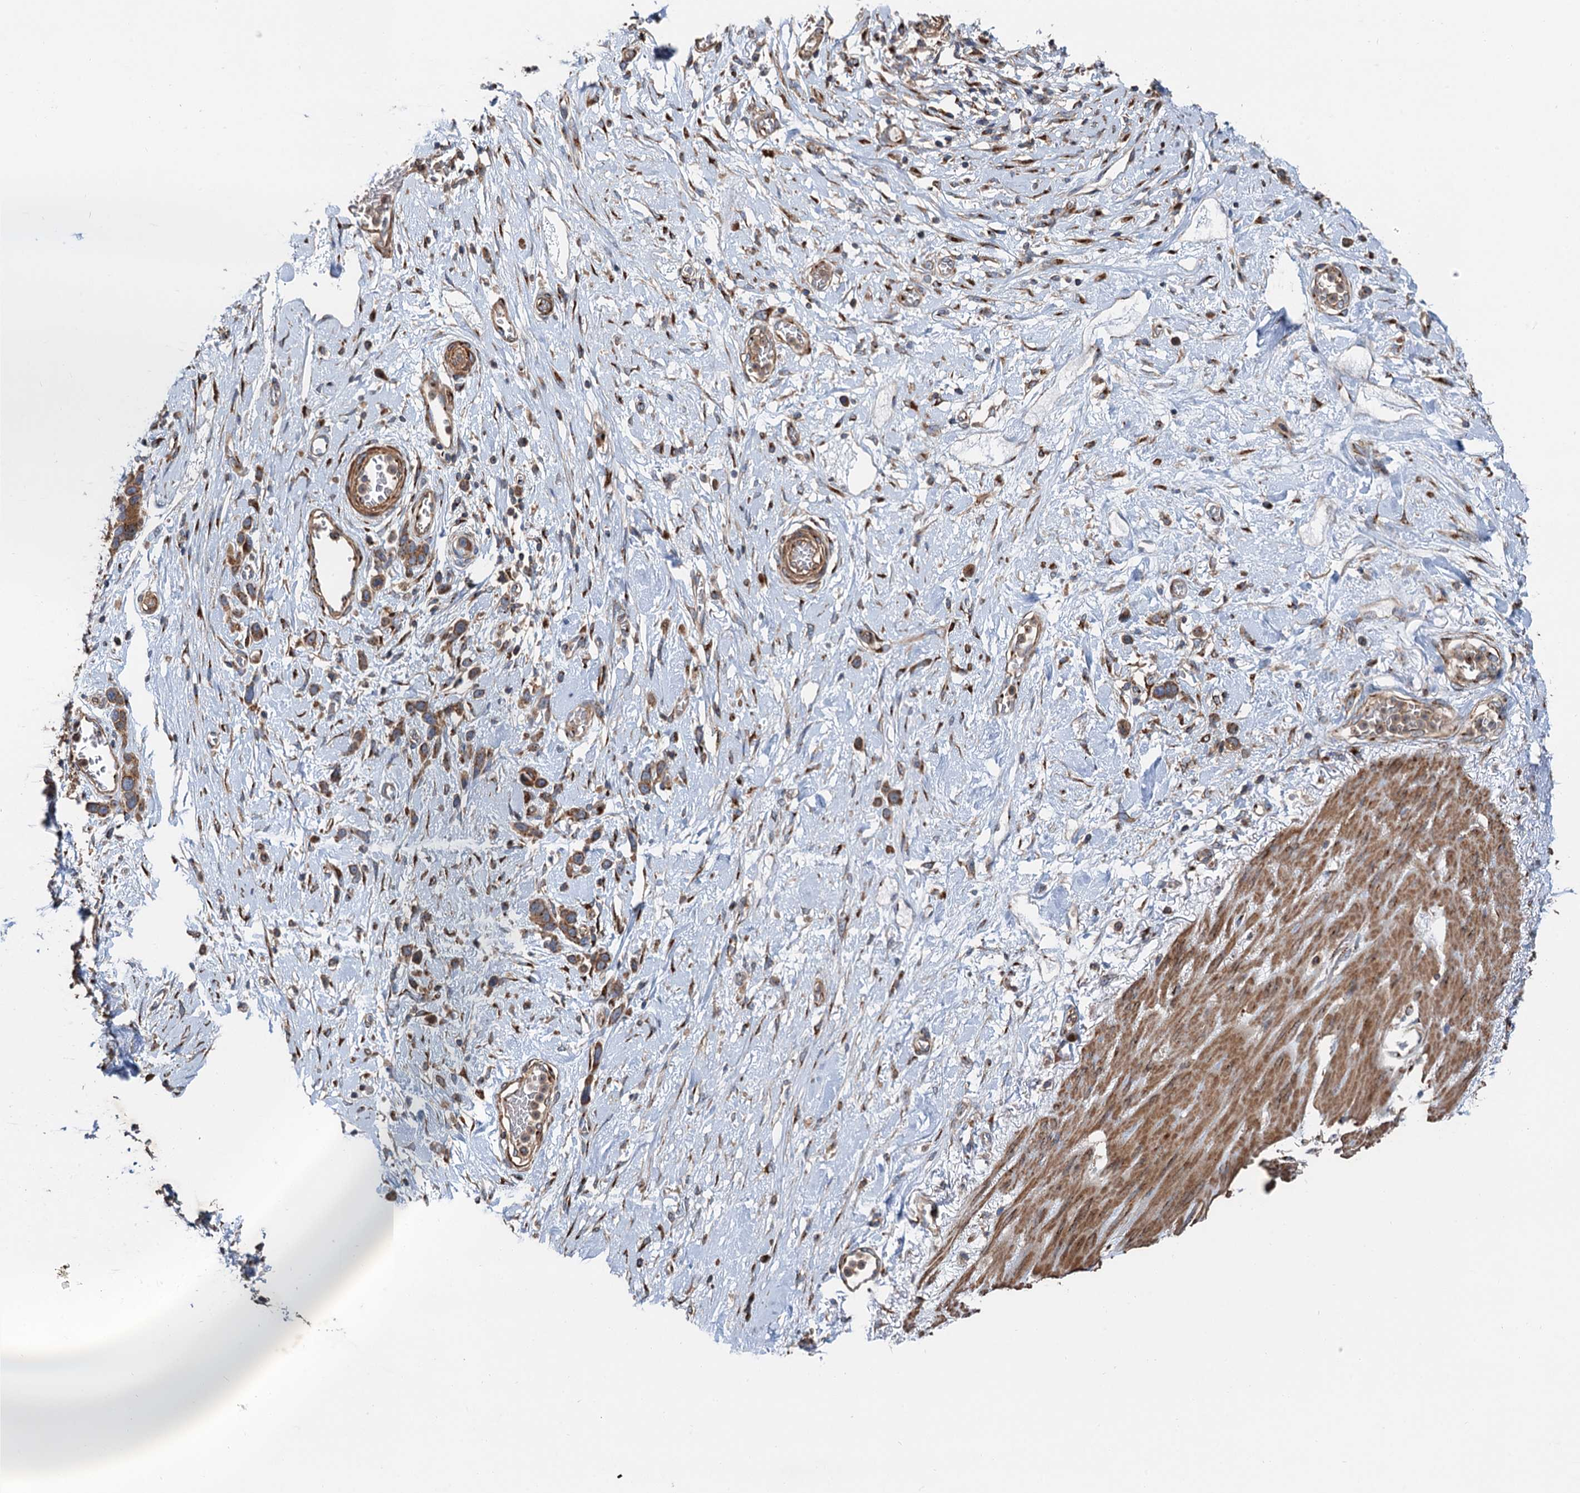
{"staining": {"intensity": "moderate", "quantity": ">75%", "location": "cytoplasmic/membranous"}, "tissue": "stomach cancer", "cell_type": "Tumor cells", "image_type": "cancer", "snomed": [{"axis": "morphology", "description": "Adenocarcinoma, NOS"}, {"axis": "morphology", "description": "Adenocarcinoma, High grade"}, {"axis": "topography", "description": "Stomach, upper"}, {"axis": "topography", "description": "Stomach, lower"}], "caption": "Stomach high-grade adenocarcinoma stained with DAB IHC reveals medium levels of moderate cytoplasmic/membranous positivity in about >75% of tumor cells. (DAB = brown stain, brightfield microscopy at high magnification).", "gene": "ANKRD26", "patient": {"sex": "female", "age": 65}}